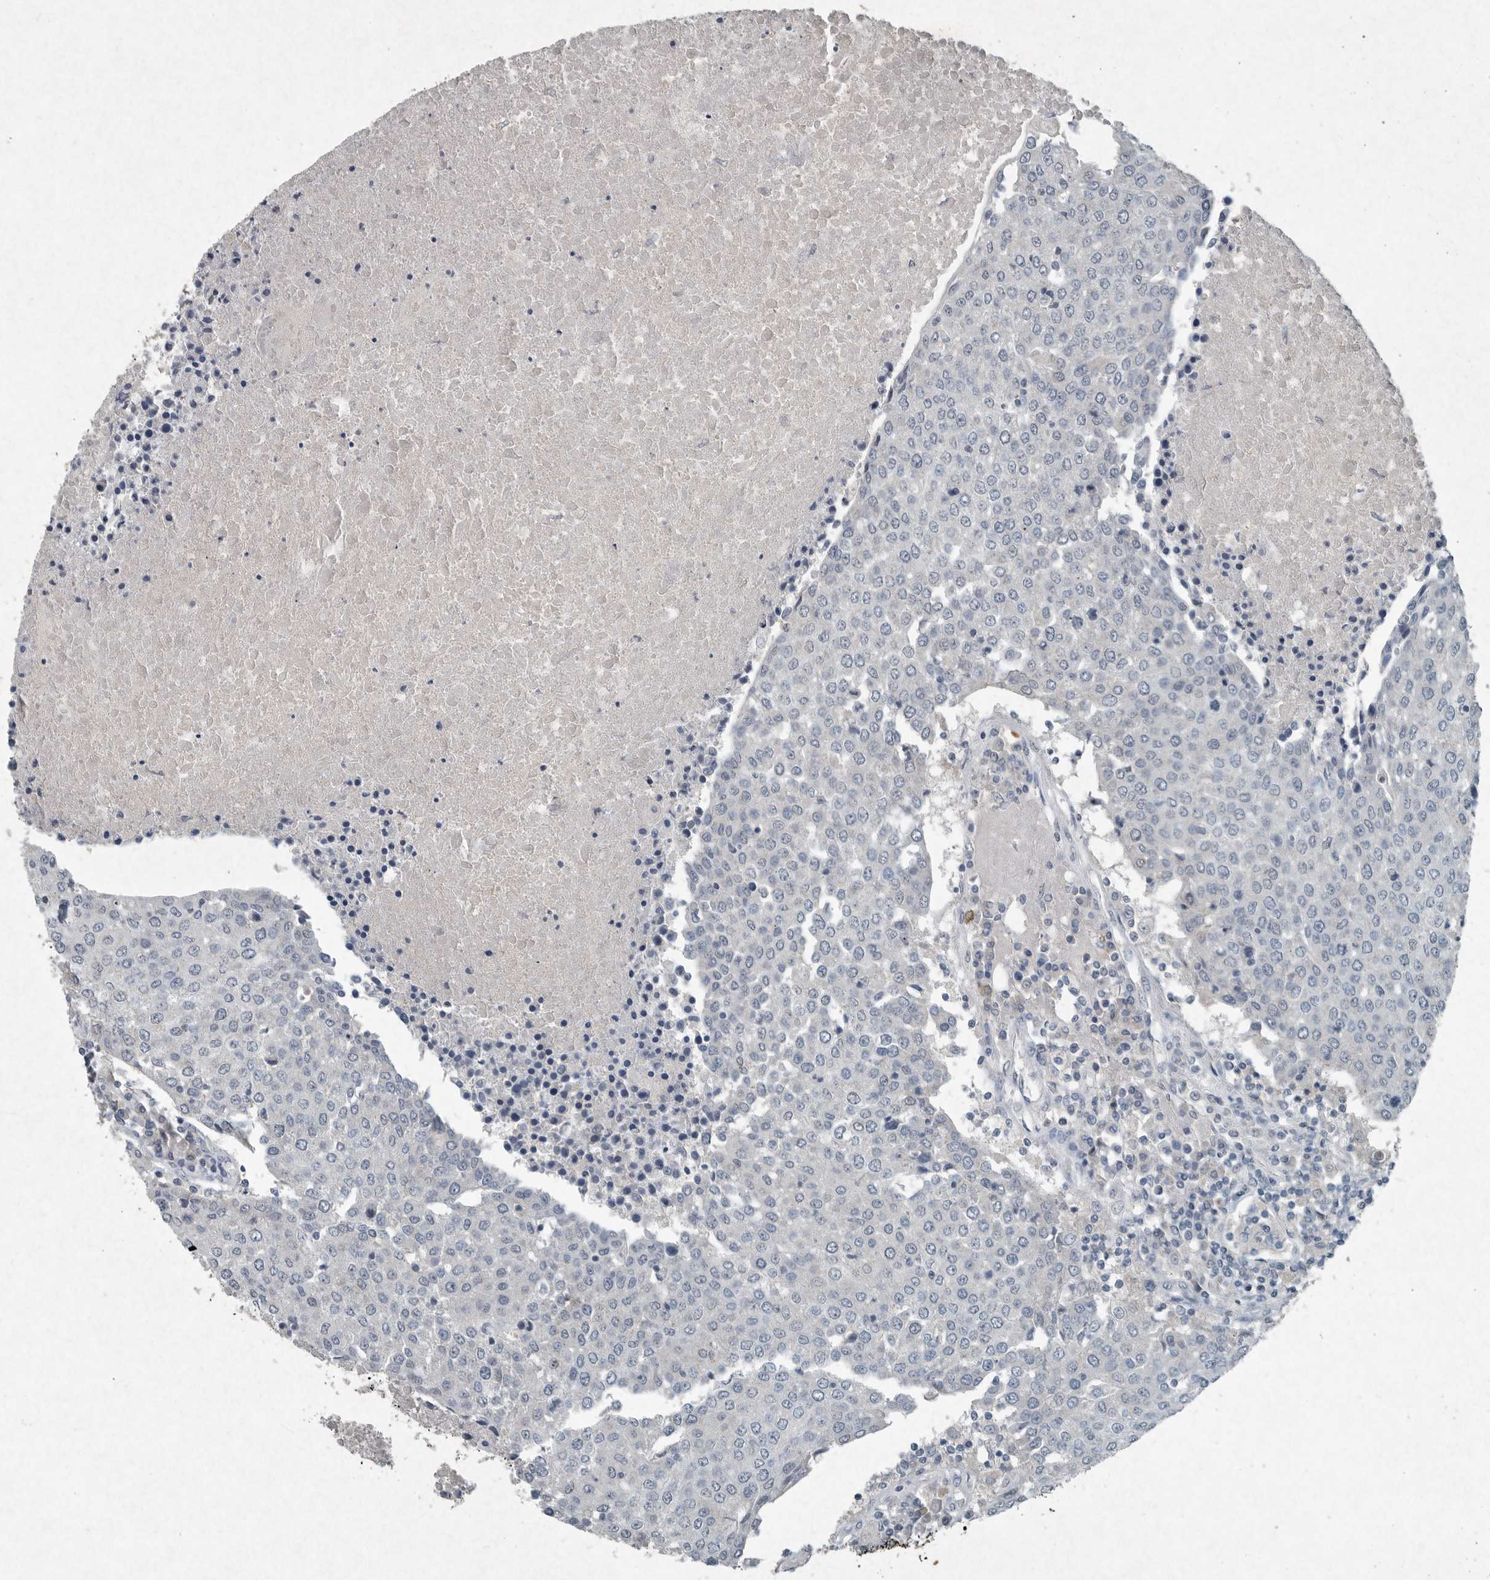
{"staining": {"intensity": "negative", "quantity": "none", "location": "none"}, "tissue": "urothelial cancer", "cell_type": "Tumor cells", "image_type": "cancer", "snomed": [{"axis": "morphology", "description": "Urothelial carcinoma, High grade"}, {"axis": "topography", "description": "Urinary bladder"}], "caption": "This is a photomicrograph of IHC staining of urothelial cancer, which shows no positivity in tumor cells. The staining was performed using DAB (3,3'-diaminobenzidine) to visualize the protein expression in brown, while the nuclei were stained in blue with hematoxylin (Magnification: 20x).", "gene": "IL20", "patient": {"sex": "female", "age": 85}}